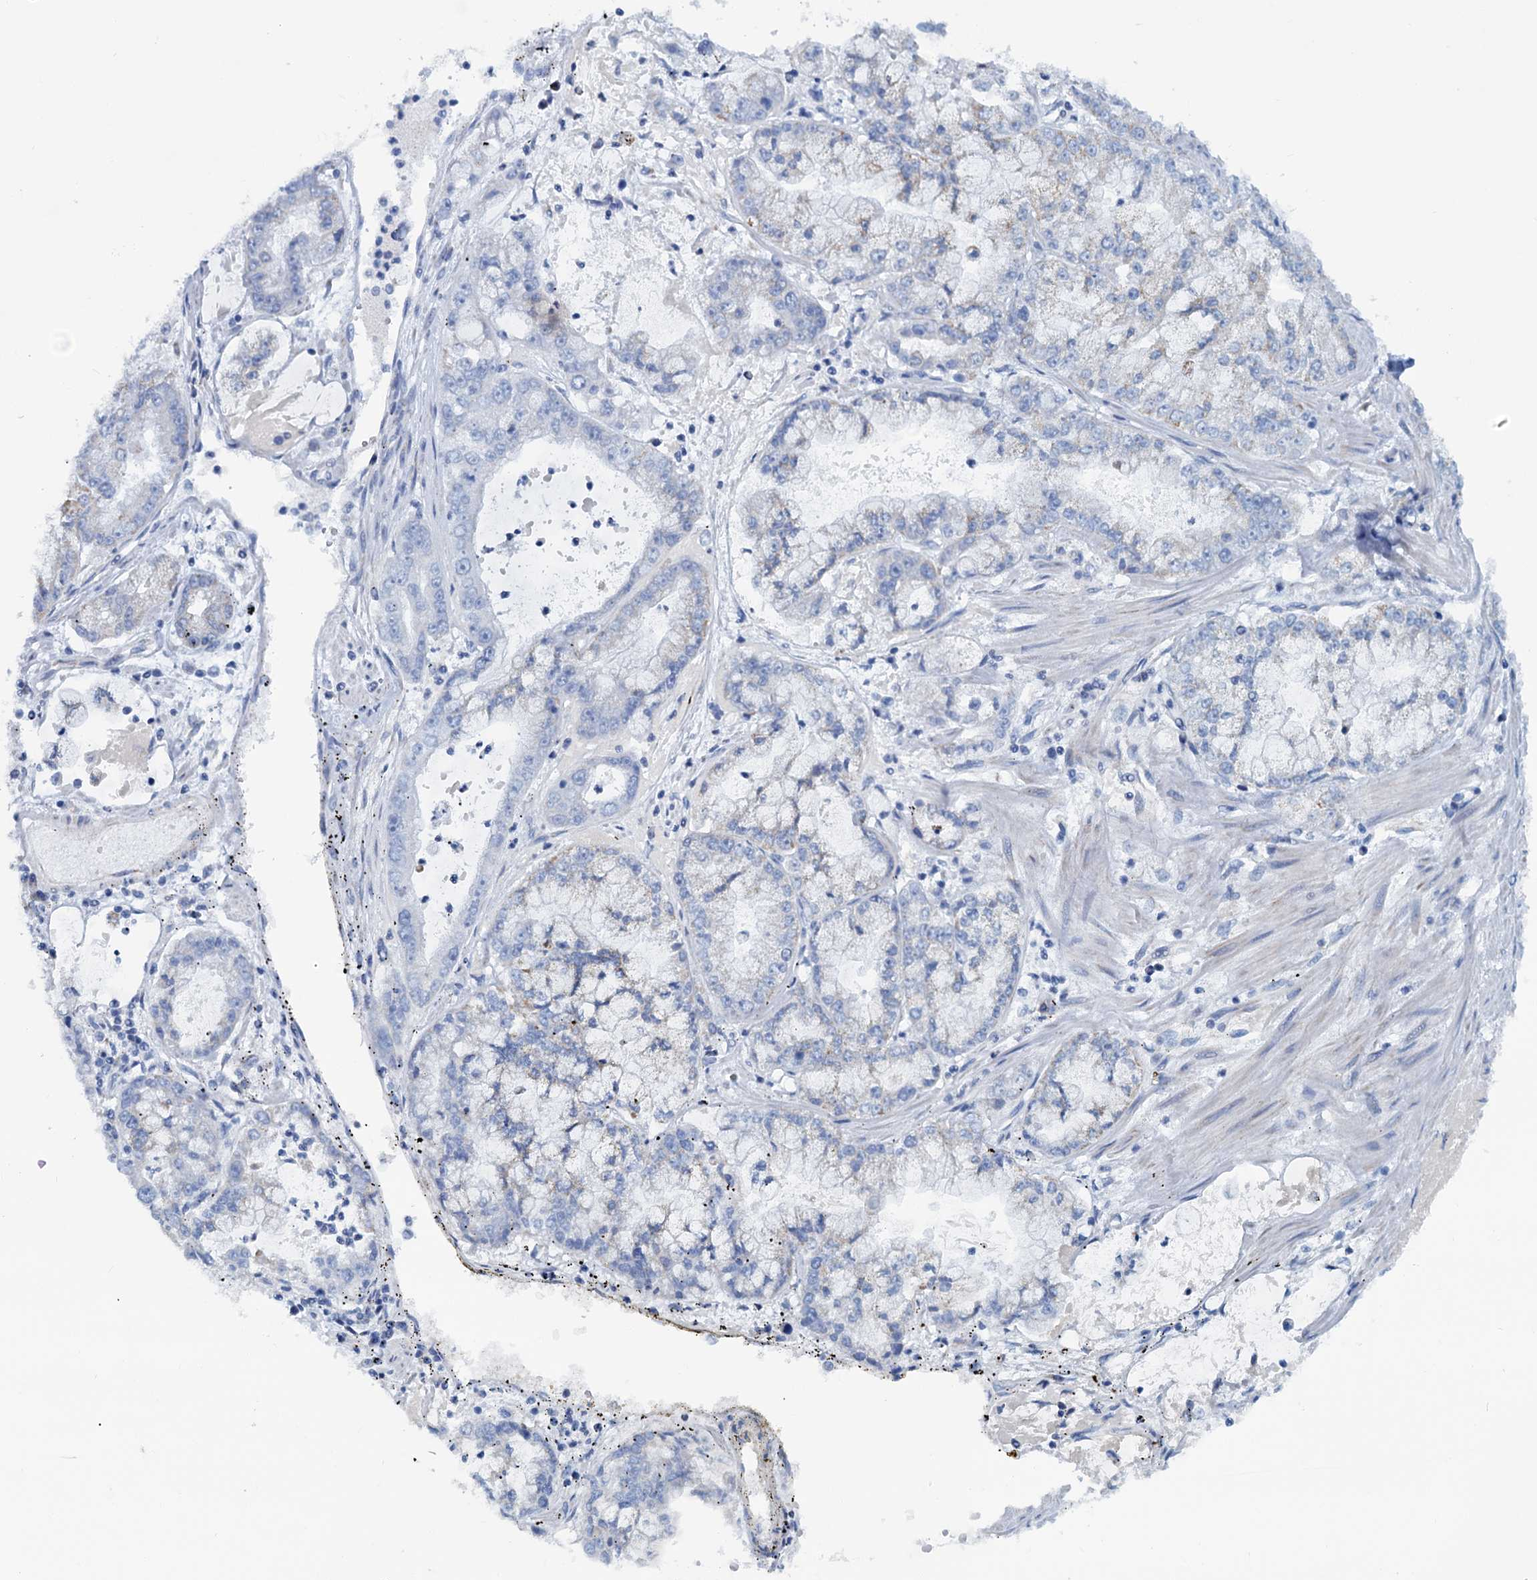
{"staining": {"intensity": "negative", "quantity": "none", "location": "none"}, "tissue": "stomach cancer", "cell_type": "Tumor cells", "image_type": "cancer", "snomed": [{"axis": "morphology", "description": "Adenocarcinoma, NOS"}, {"axis": "topography", "description": "Stomach"}], "caption": "This image is of stomach cancer (adenocarcinoma) stained with immunohistochemistry to label a protein in brown with the nuclei are counter-stained blue. There is no staining in tumor cells.", "gene": "SLC1A3", "patient": {"sex": "male", "age": 76}}